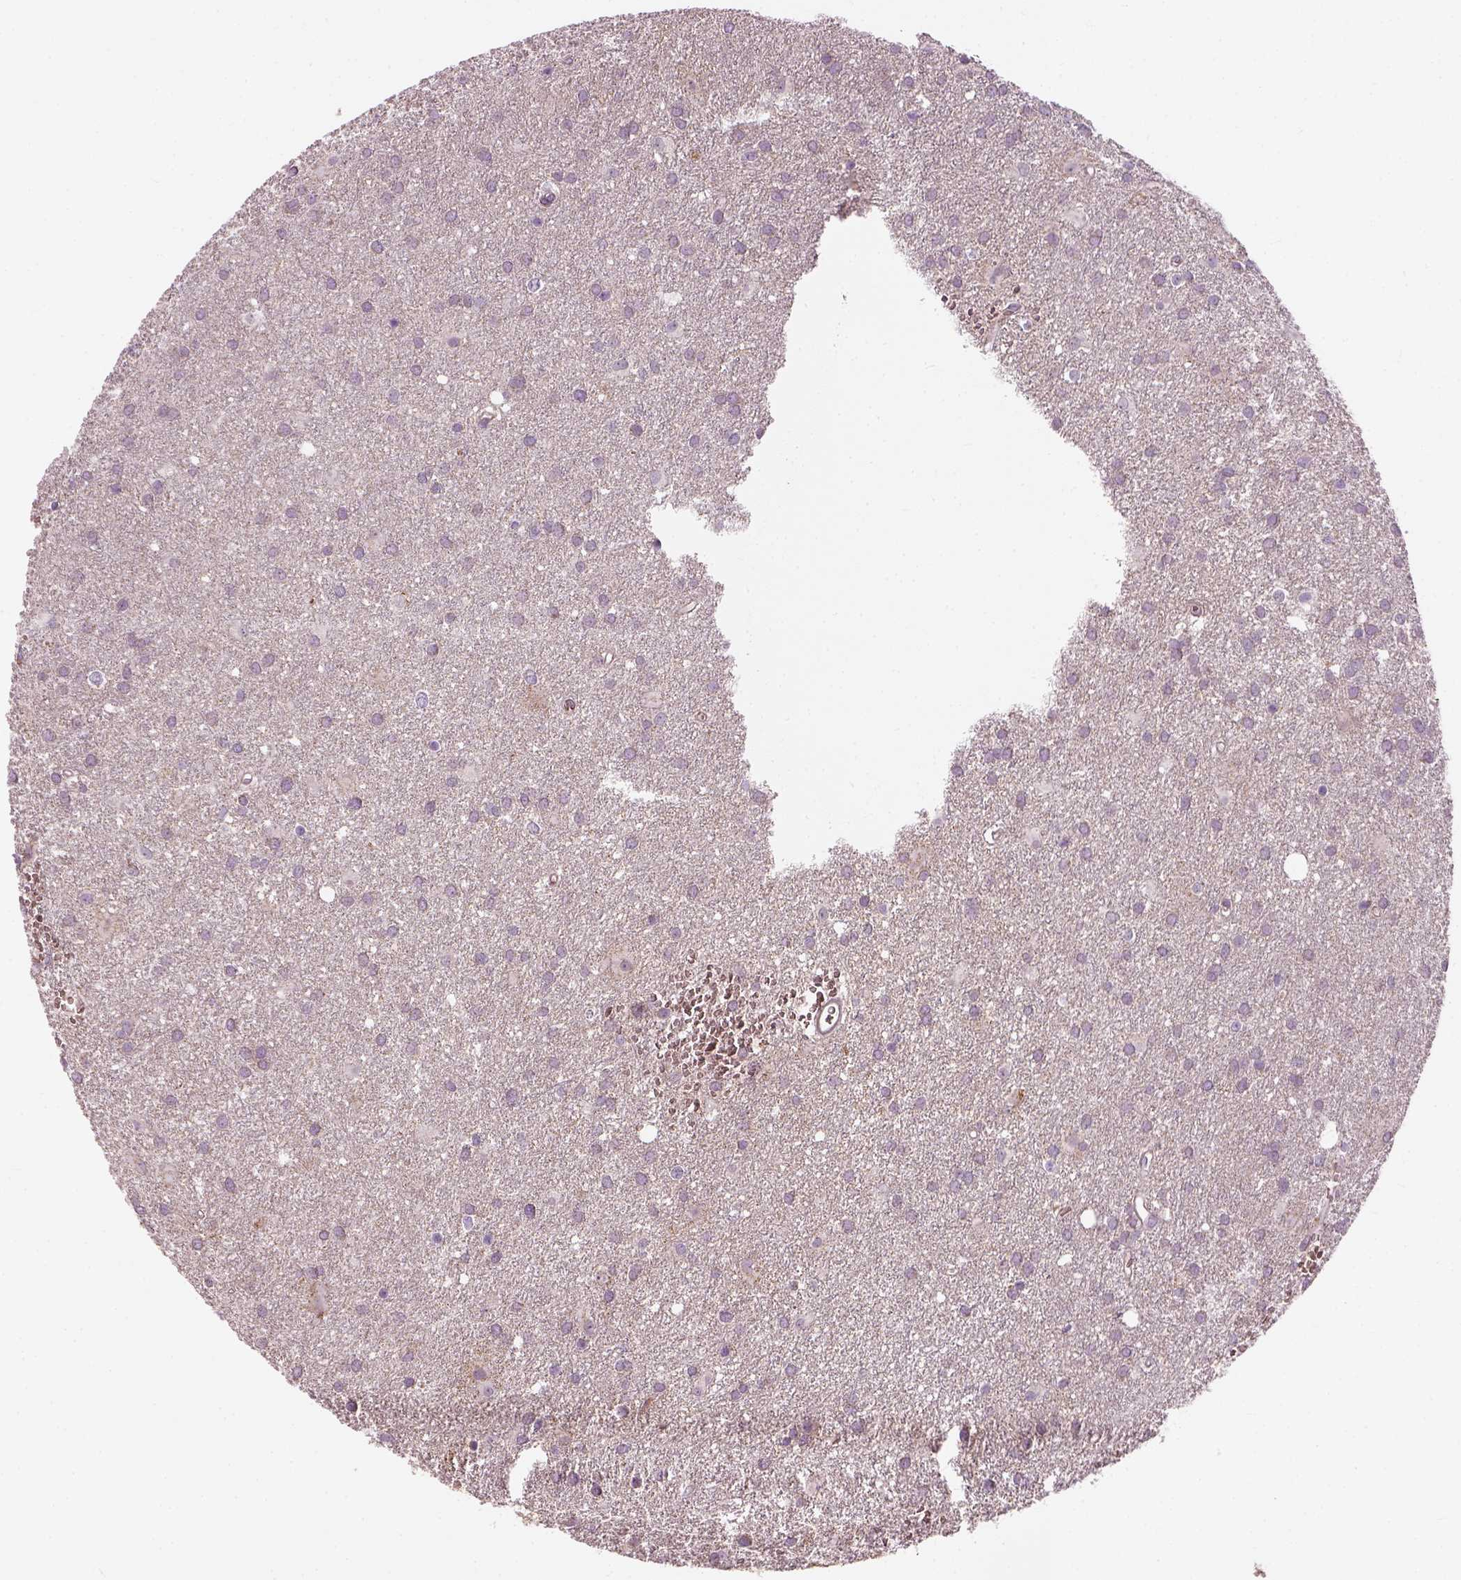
{"staining": {"intensity": "negative", "quantity": "none", "location": "none"}, "tissue": "glioma", "cell_type": "Tumor cells", "image_type": "cancer", "snomed": [{"axis": "morphology", "description": "Glioma, malignant, Low grade"}, {"axis": "topography", "description": "Brain"}], "caption": "Immunohistochemical staining of malignant low-grade glioma reveals no significant positivity in tumor cells.", "gene": "XK", "patient": {"sex": "male", "age": 58}}